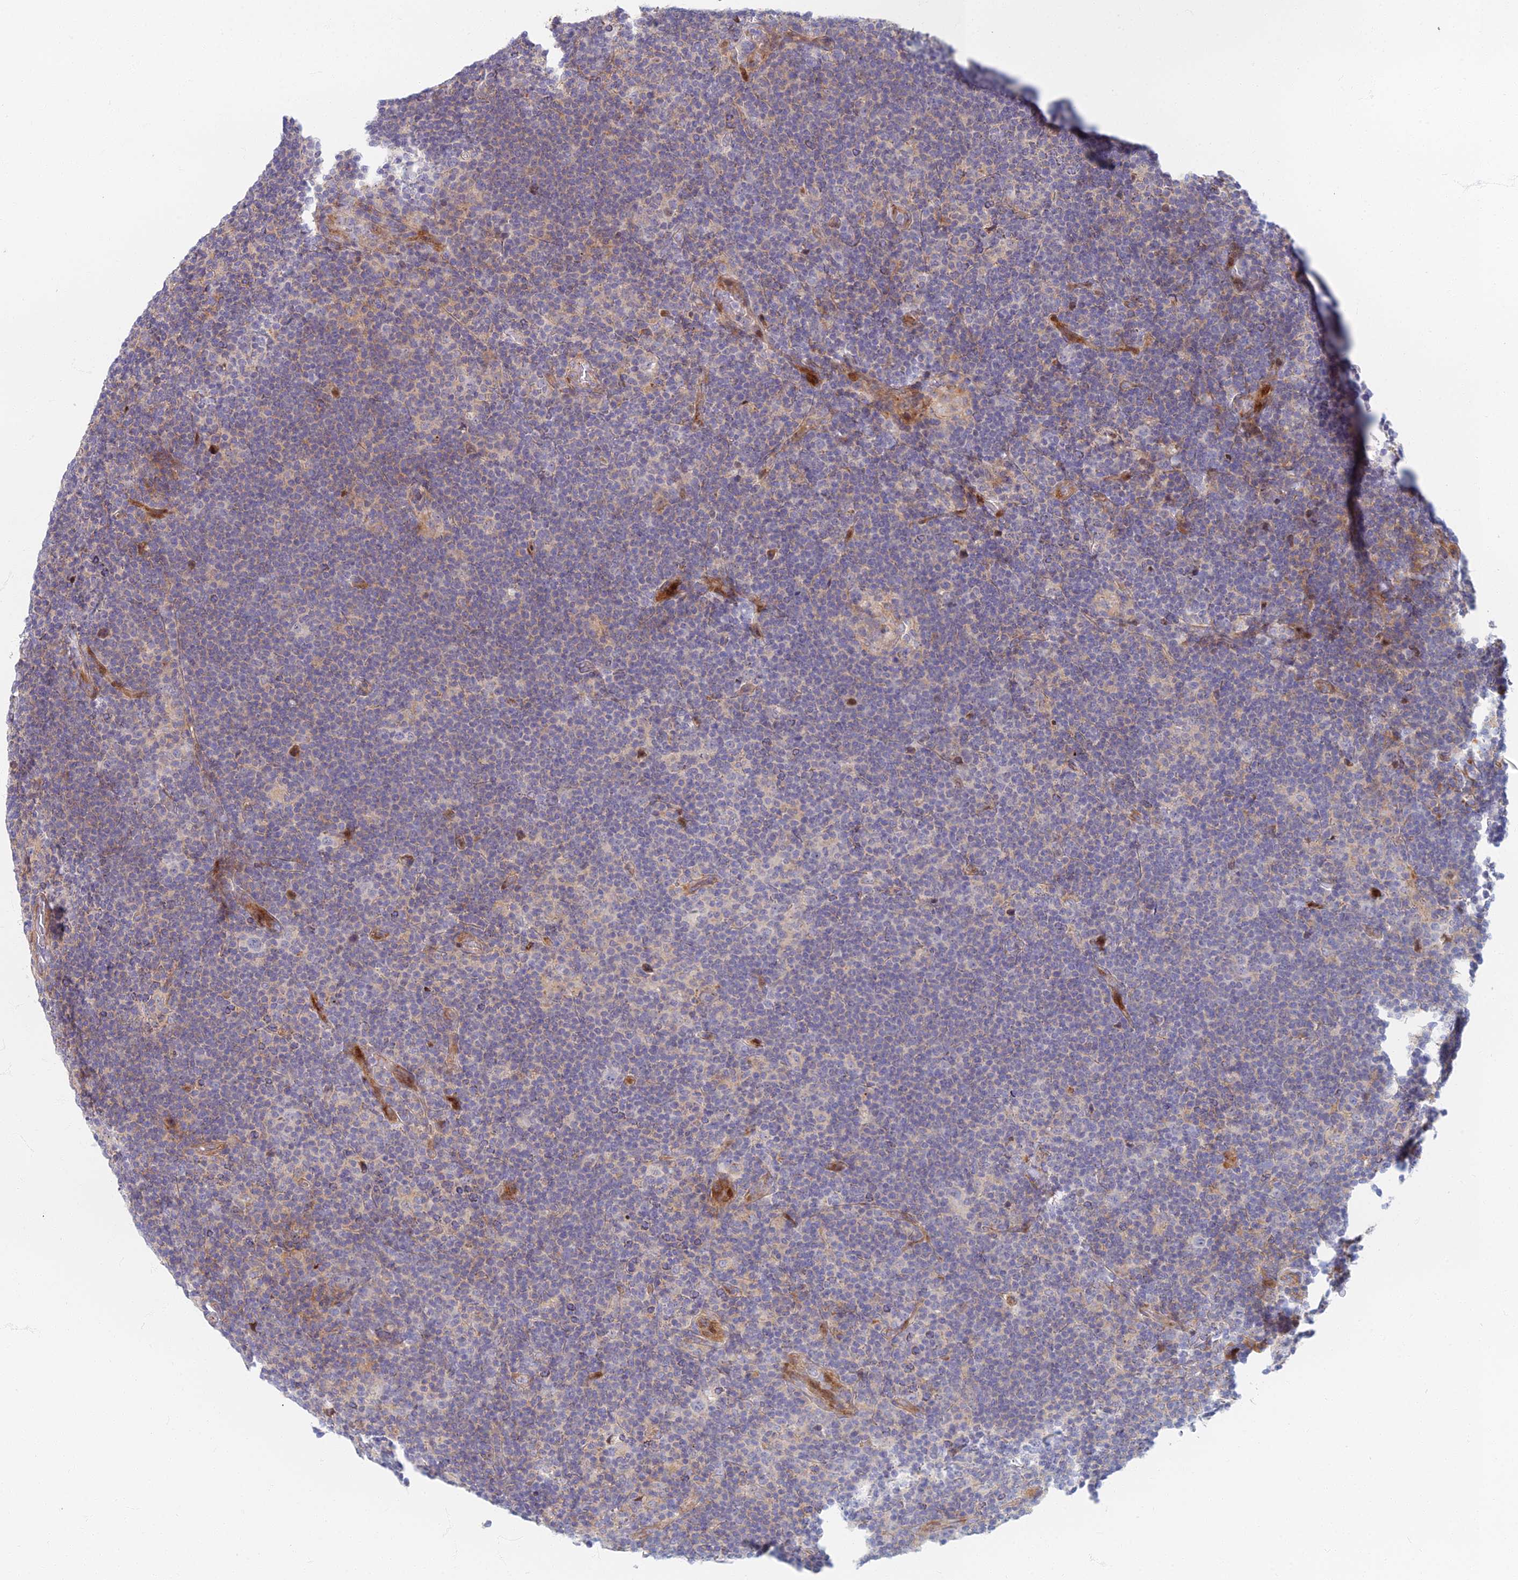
{"staining": {"intensity": "negative", "quantity": "none", "location": "none"}, "tissue": "lymphoma", "cell_type": "Tumor cells", "image_type": "cancer", "snomed": [{"axis": "morphology", "description": "Hodgkin's disease, NOS"}, {"axis": "topography", "description": "Lymph node"}], "caption": "There is no significant expression in tumor cells of lymphoma.", "gene": "C15orf40", "patient": {"sex": "female", "age": 57}}